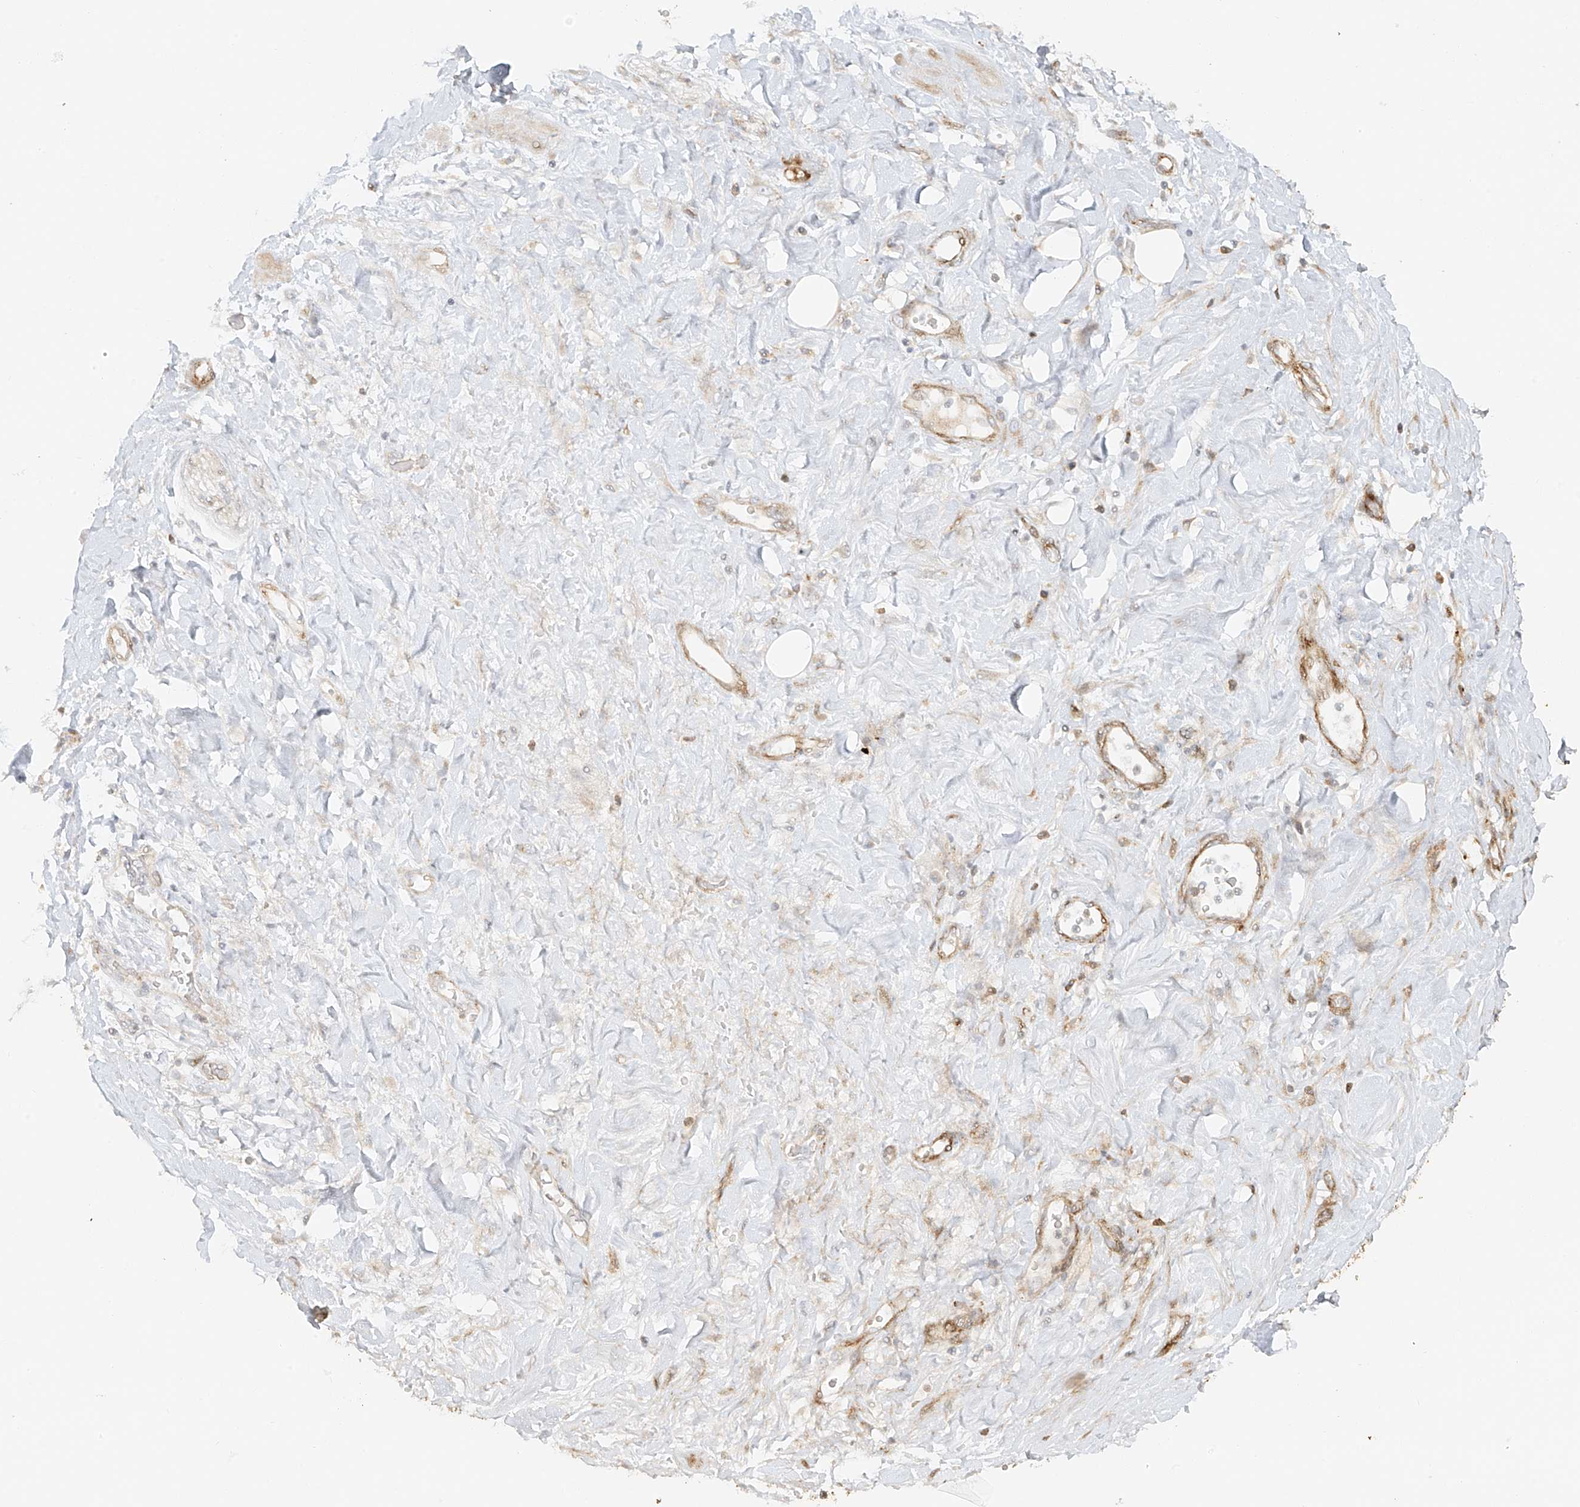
{"staining": {"intensity": "negative", "quantity": "none", "location": "none"}, "tissue": "soft tissue", "cell_type": "Fibroblasts", "image_type": "normal", "snomed": [{"axis": "morphology", "description": "Normal tissue, NOS"}, {"axis": "morphology", "description": "Adenocarcinoma, NOS"}, {"axis": "topography", "description": "Pancreas"}, {"axis": "topography", "description": "Peripheral nerve tissue"}], "caption": "The histopathology image exhibits no significant staining in fibroblasts of soft tissue.", "gene": "MIPEP", "patient": {"sex": "male", "age": 59}}